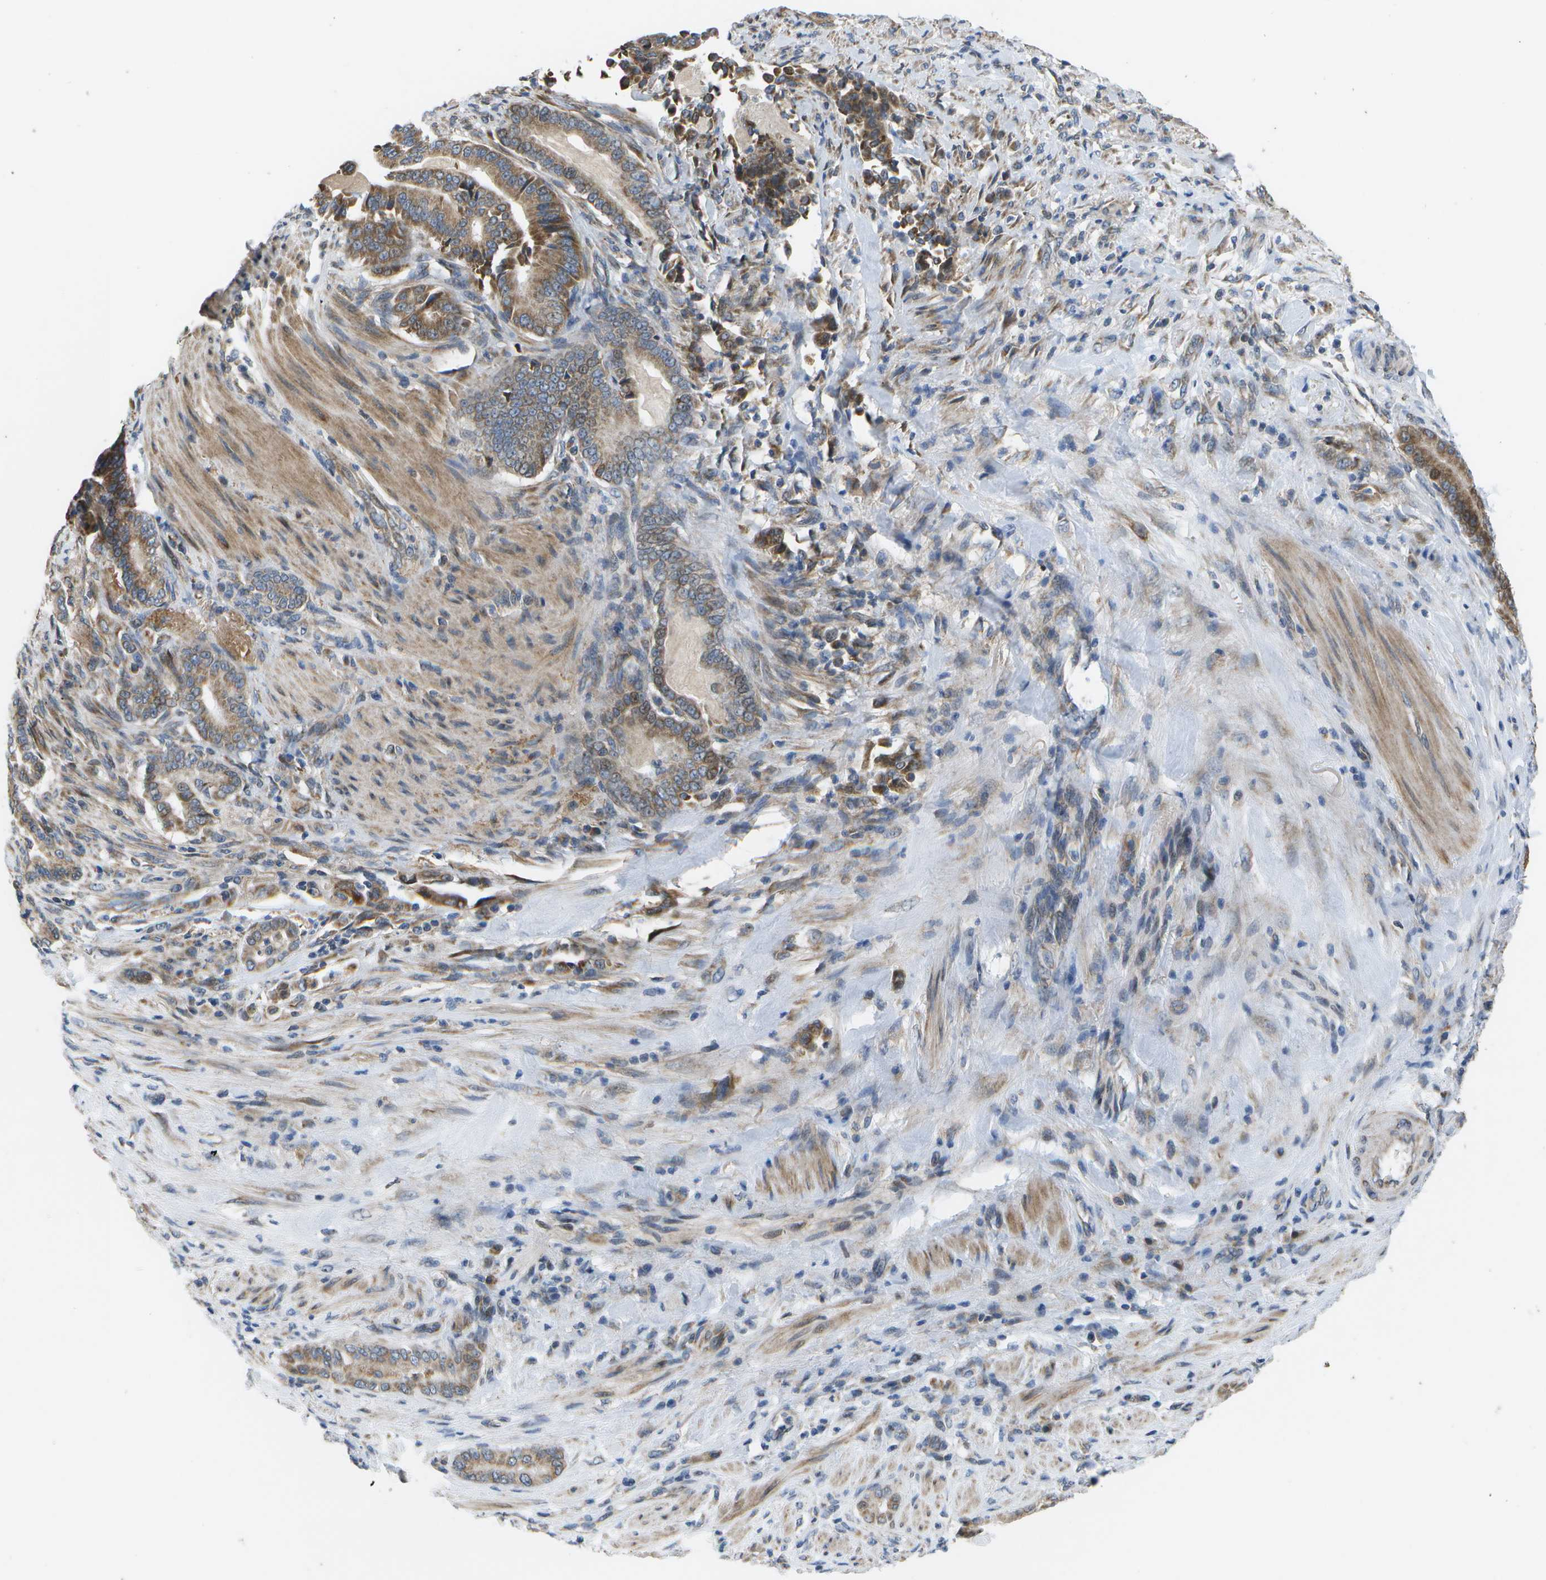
{"staining": {"intensity": "moderate", "quantity": ">75%", "location": "cytoplasmic/membranous"}, "tissue": "pancreatic cancer", "cell_type": "Tumor cells", "image_type": "cancer", "snomed": [{"axis": "morphology", "description": "Normal tissue, NOS"}, {"axis": "morphology", "description": "Adenocarcinoma, NOS"}, {"axis": "topography", "description": "Pancreas"}], "caption": "Pancreatic adenocarcinoma stained with immunohistochemistry demonstrates moderate cytoplasmic/membranous expression in approximately >75% of tumor cells.", "gene": "HADHA", "patient": {"sex": "male", "age": 63}}